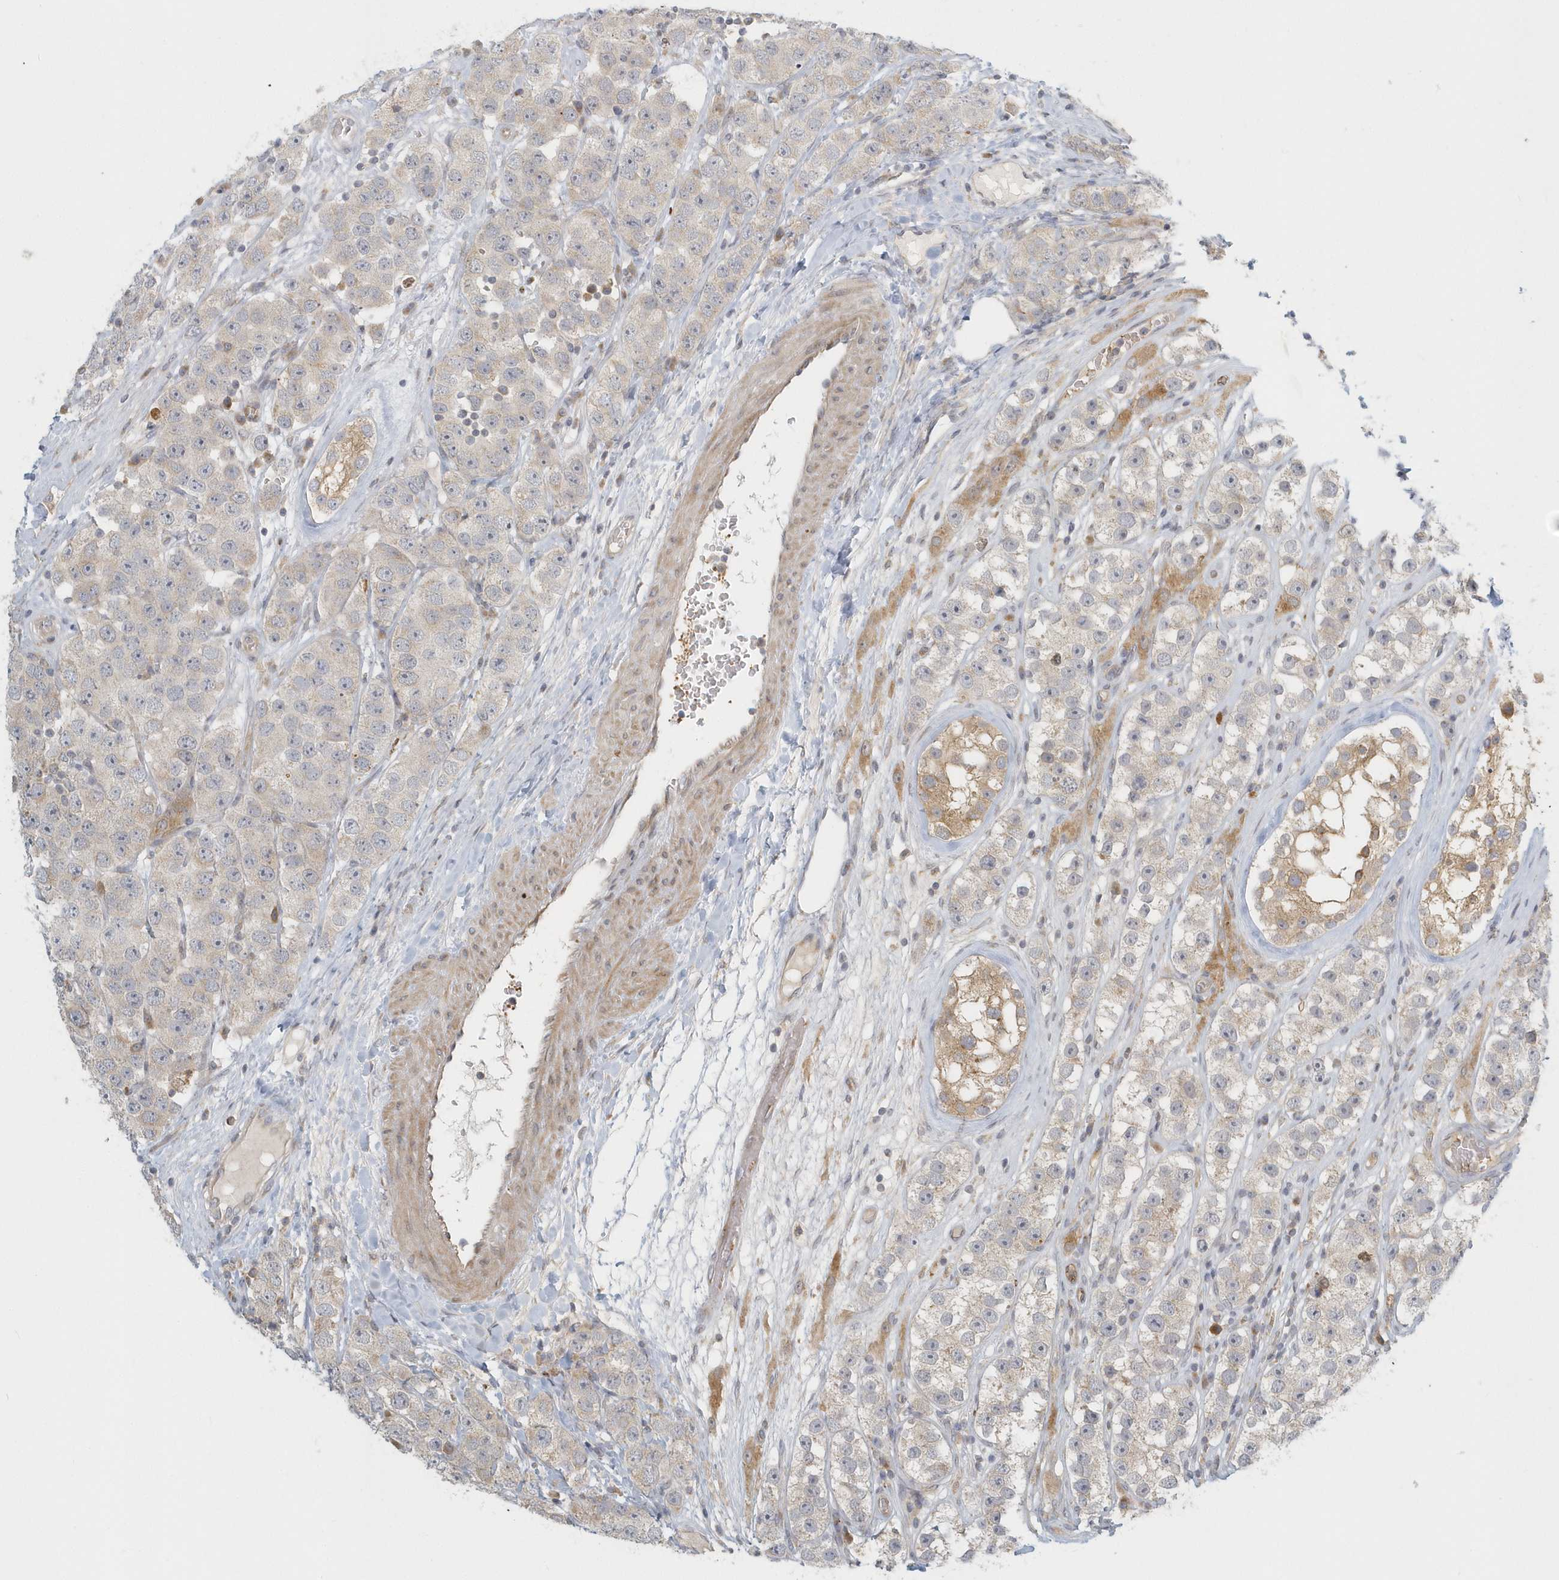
{"staining": {"intensity": "negative", "quantity": "none", "location": "none"}, "tissue": "testis cancer", "cell_type": "Tumor cells", "image_type": "cancer", "snomed": [{"axis": "morphology", "description": "Seminoma, NOS"}, {"axis": "topography", "description": "Testis"}], "caption": "A high-resolution histopathology image shows IHC staining of testis cancer (seminoma), which displays no significant positivity in tumor cells.", "gene": "NAPB", "patient": {"sex": "male", "age": 28}}